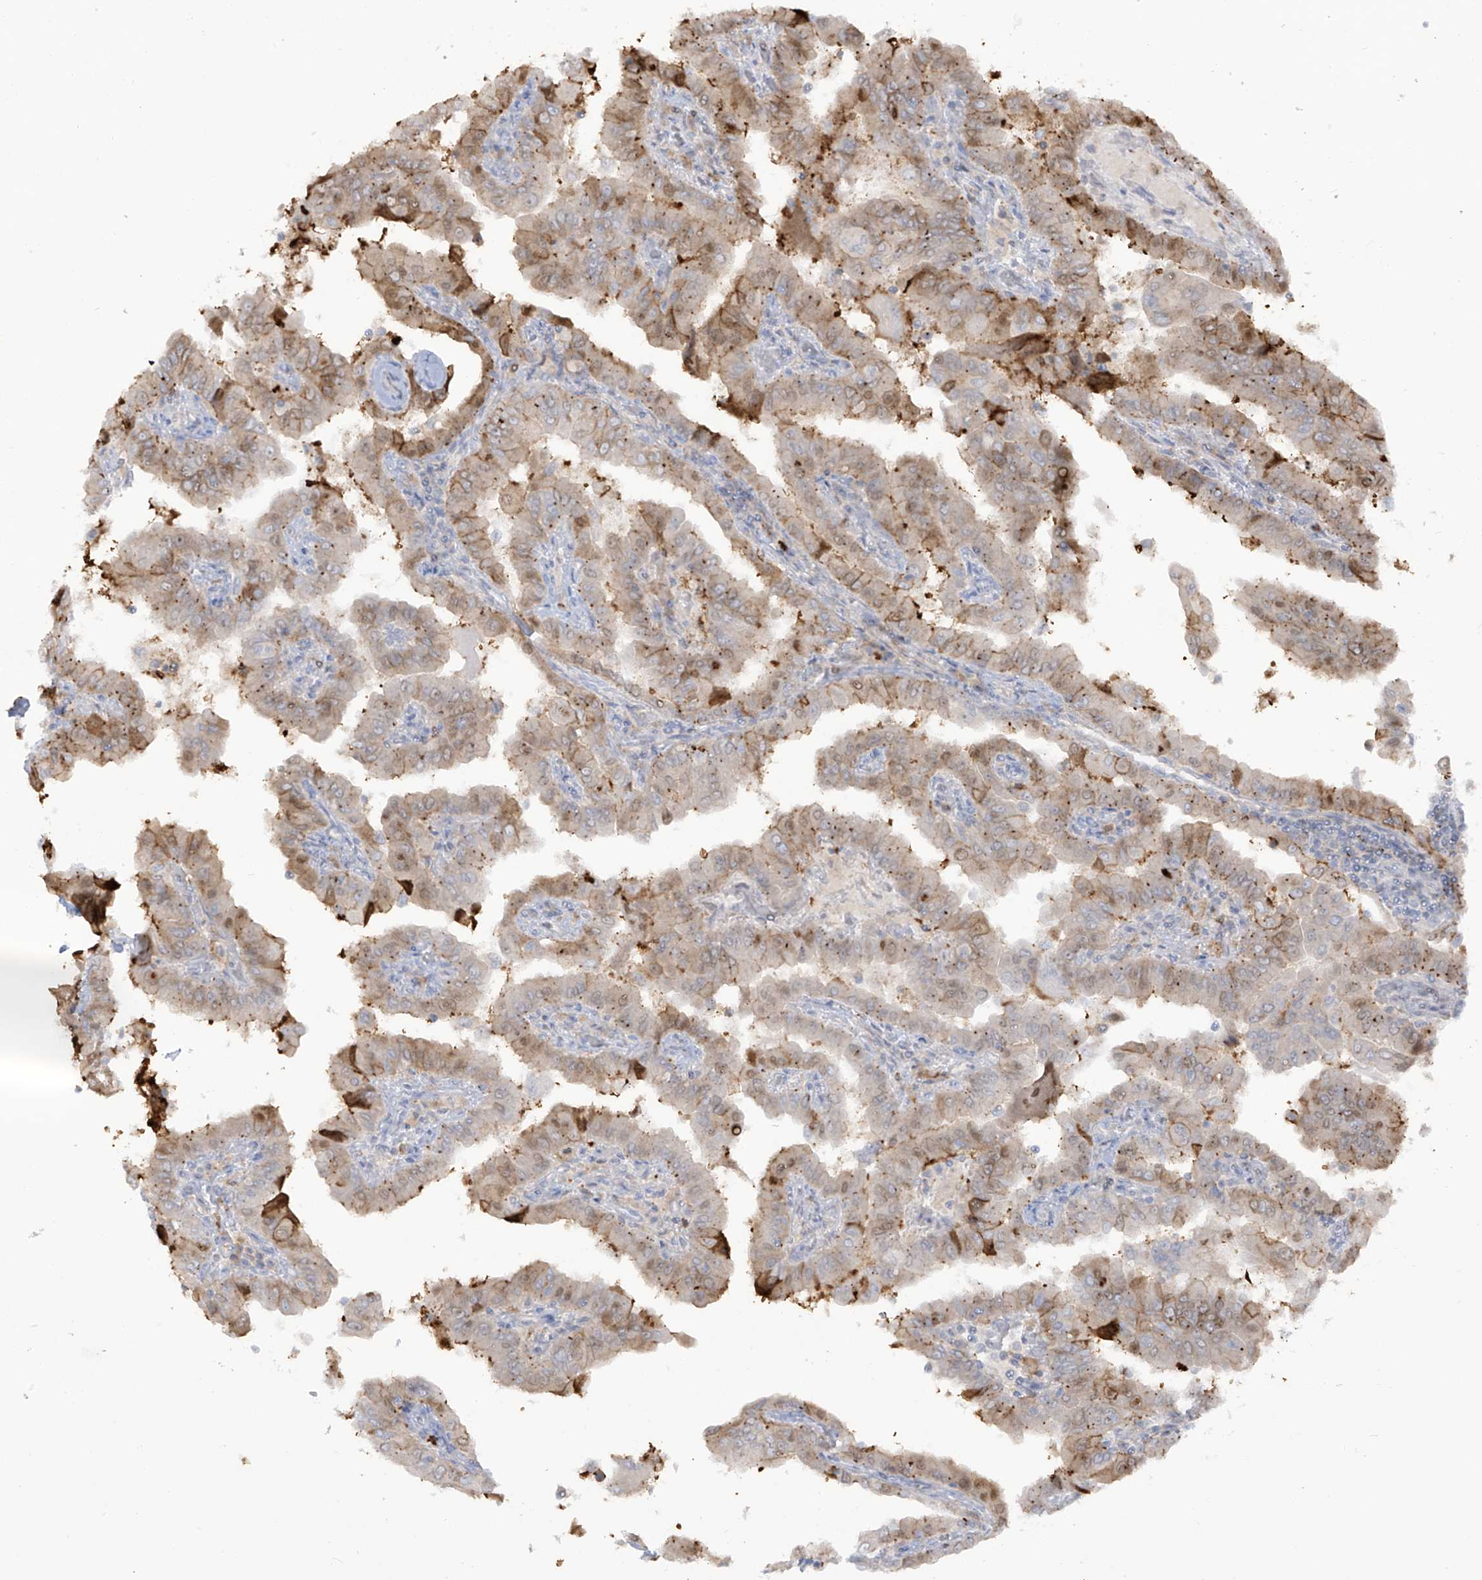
{"staining": {"intensity": "moderate", "quantity": ">75%", "location": "cytoplasmic/membranous"}, "tissue": "thyroid cancer", "cell_type": "Tumor cells", "image_type": "cancer", "snomed": [{"axis": "morphology", "description": "Papillary adenocarcinoma, NOS"}, {"axis": "topography", "description": "Thyroid gland"}], "caption": "Thyroid cancer tissue demonstrates moderate cytoplasmic/membranous expression in approximately >75% of tumor cells", "gene": "NOTO", "patient": {"sex": "male", "age": 33}}